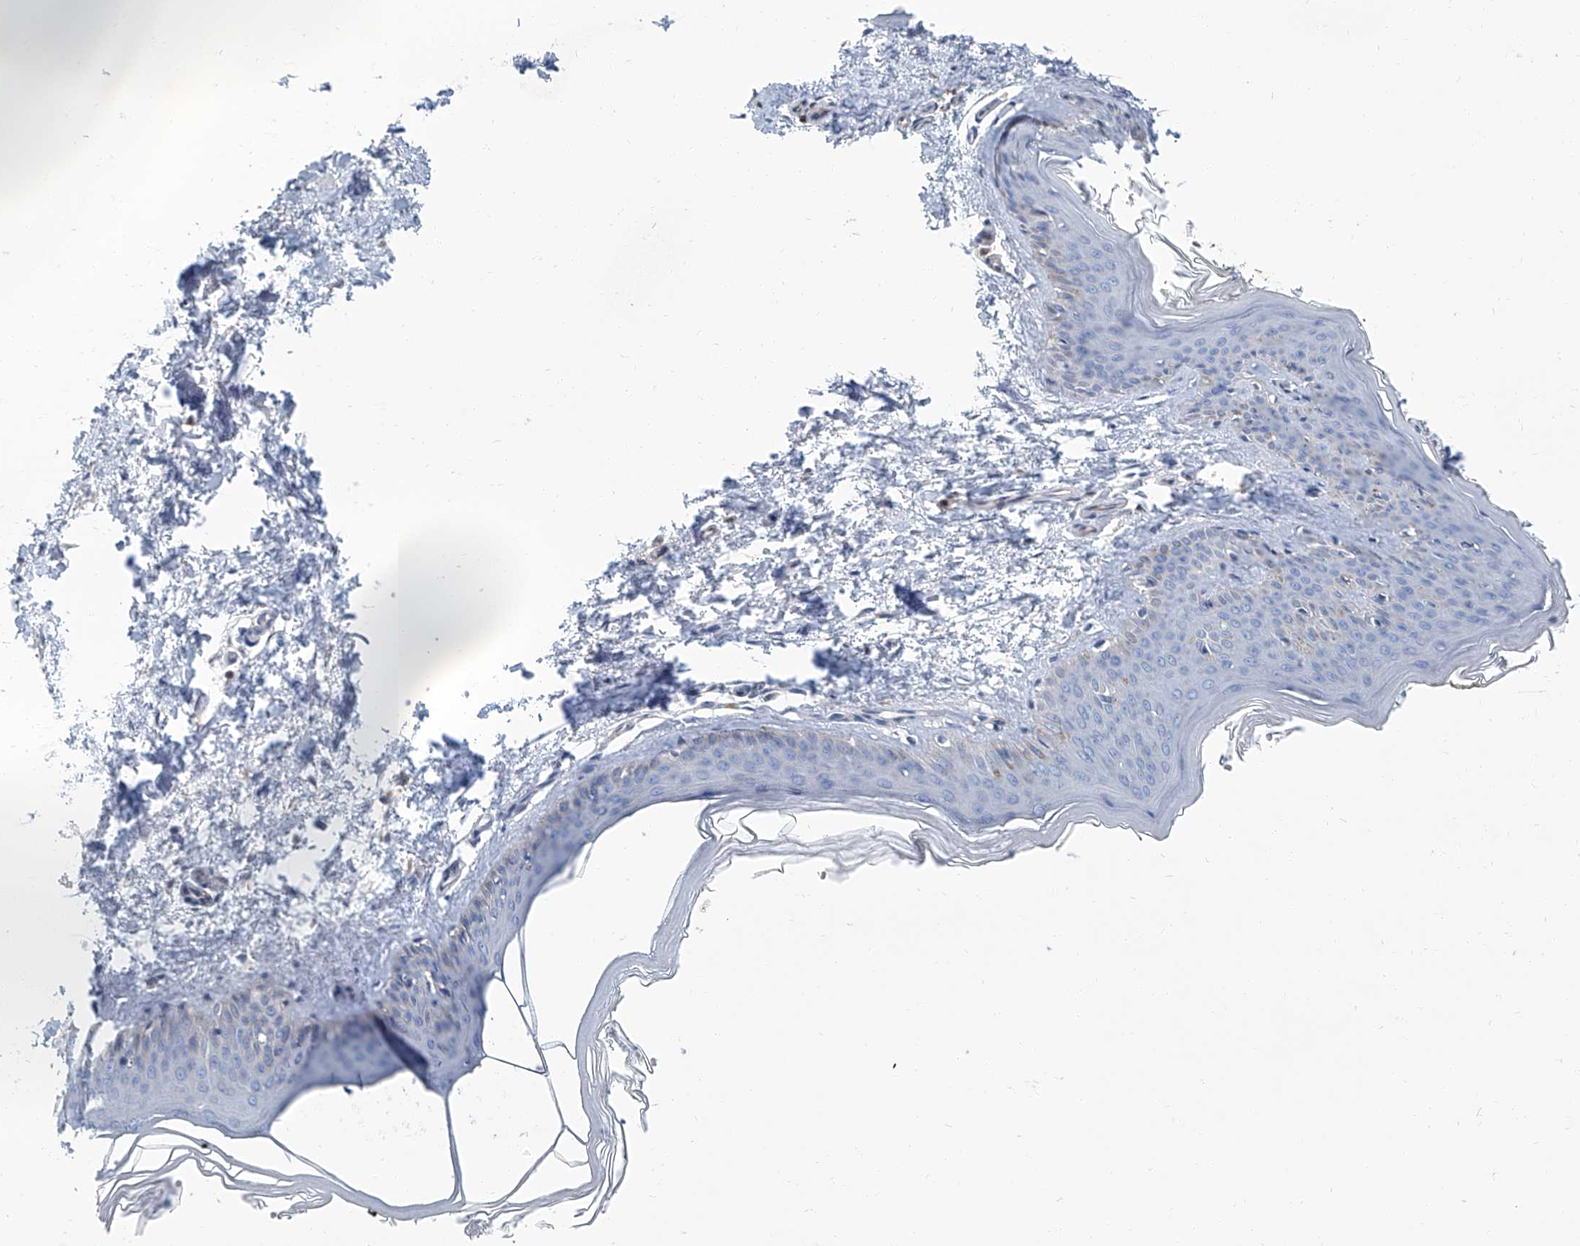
{"staining": {"intensity": "moderate", "quantity": "<25%", "location": "cytoplasmic/membranous"}, "tissue": "skin", "cell_type": "Fibroblasts", "image_type": "normal", "snomed": [{"axis": "morphology", "description": "Normal tissue, NOS"}, {"axis": "topography", "description": "Skin"}], "caption": "Benign skin exhibits moderate cytoplasmic/membranous positivity in approximately <25% of fibroblasts The protein of interest is shown in brown color, while the nuclei are stained blue..", "gene": "PSMB10", "patient": {"sex": "female", "age": 27}}